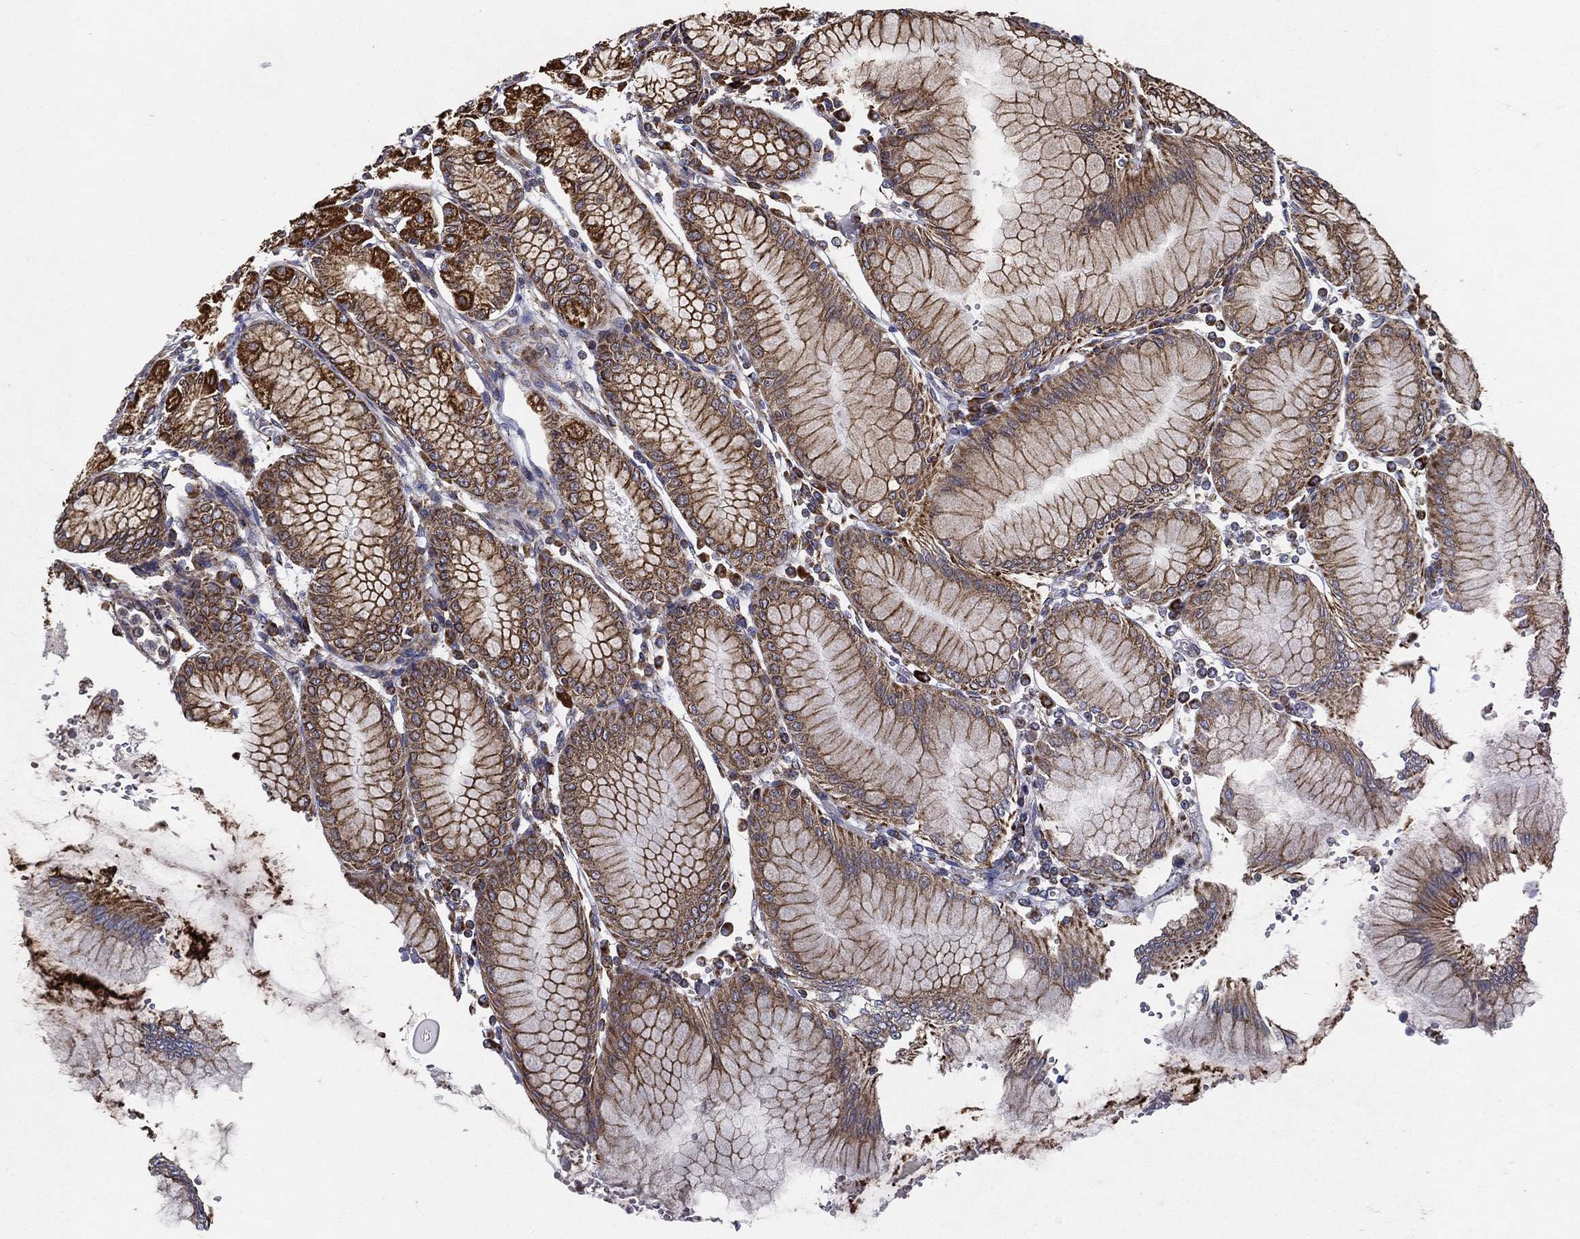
{"staining": {"intensity": "strong", "quantity": ">75%", "location": "cytoplasmic/membranous"}, "tissue": "stomach", "cell_type": "Glandular cells", "image_type": "normal", "snomed": [{"axis": "morphology", "description": "Normal tissue, NOS"}, {"axis": "topography", "description": "Skeletal muscle"}, {"axis": "topography", "description": "Stomach"}], "caption": "Glandular cells exhibit high levels of strong cytoplasmic/membranous staining in approximately >75% of cells in unremarkable stomach.", "gene": "MT", "patient": {"sex": "female", "age": 57}}